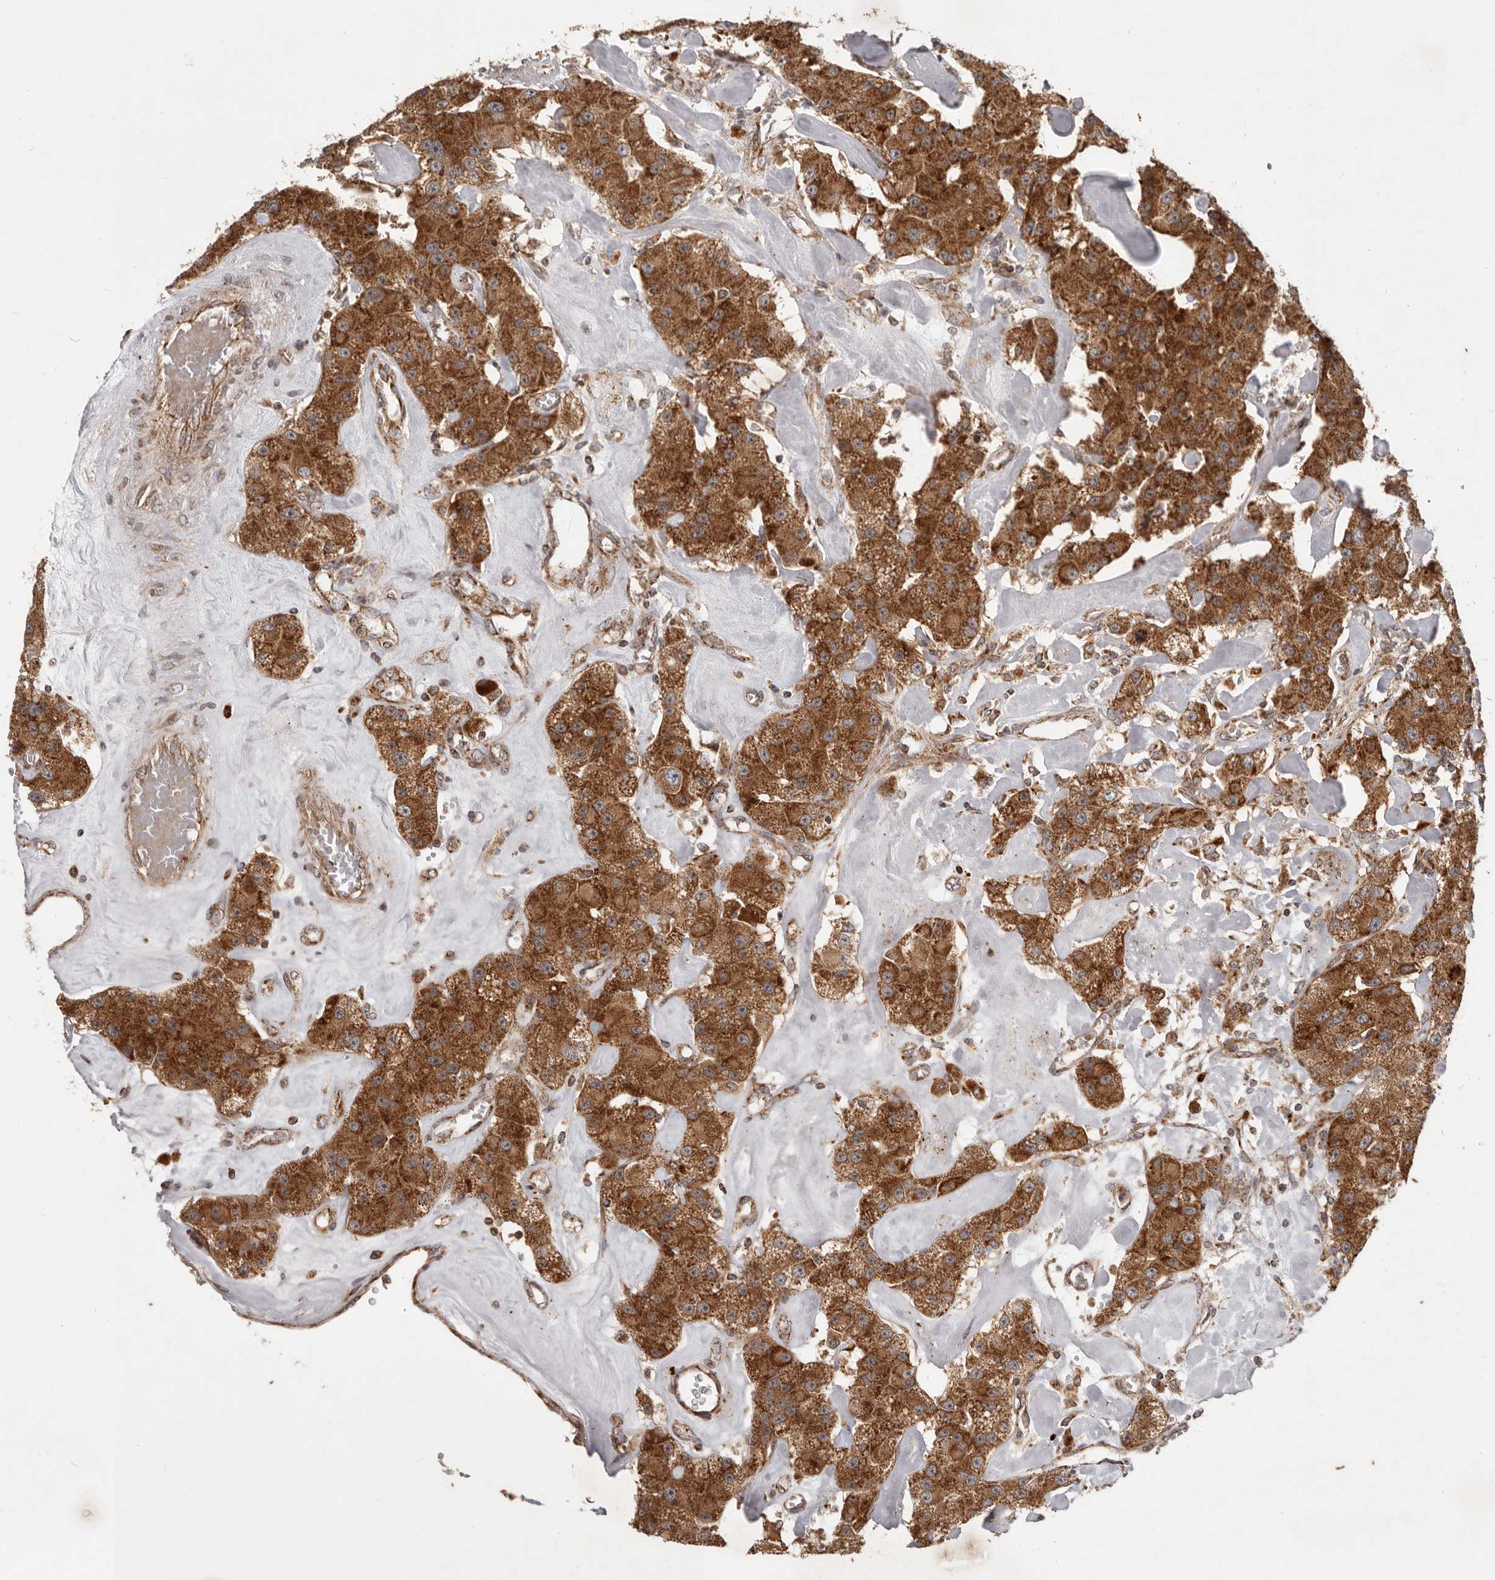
{"staining": {"intensity": "strong", "quantity": ">75%", "location": "cytoplasmic/membranous"}, "tissue": "carcinoid", "cell_type": "Tumor cells", "image_type": "cancer", "snomed": [{"axis": "morphology", "description": "Carcinoid, malignant, NOS"}, {"axis": "topography", "description": "Pancreas"}], "caption": "An image of malignant carcinoid stained for a protein reveals strong cytoplasmic/membranous brown staining in tumor cells.", "gene": "MRPS10", "patient": {"sex": "male", "age": 41}}